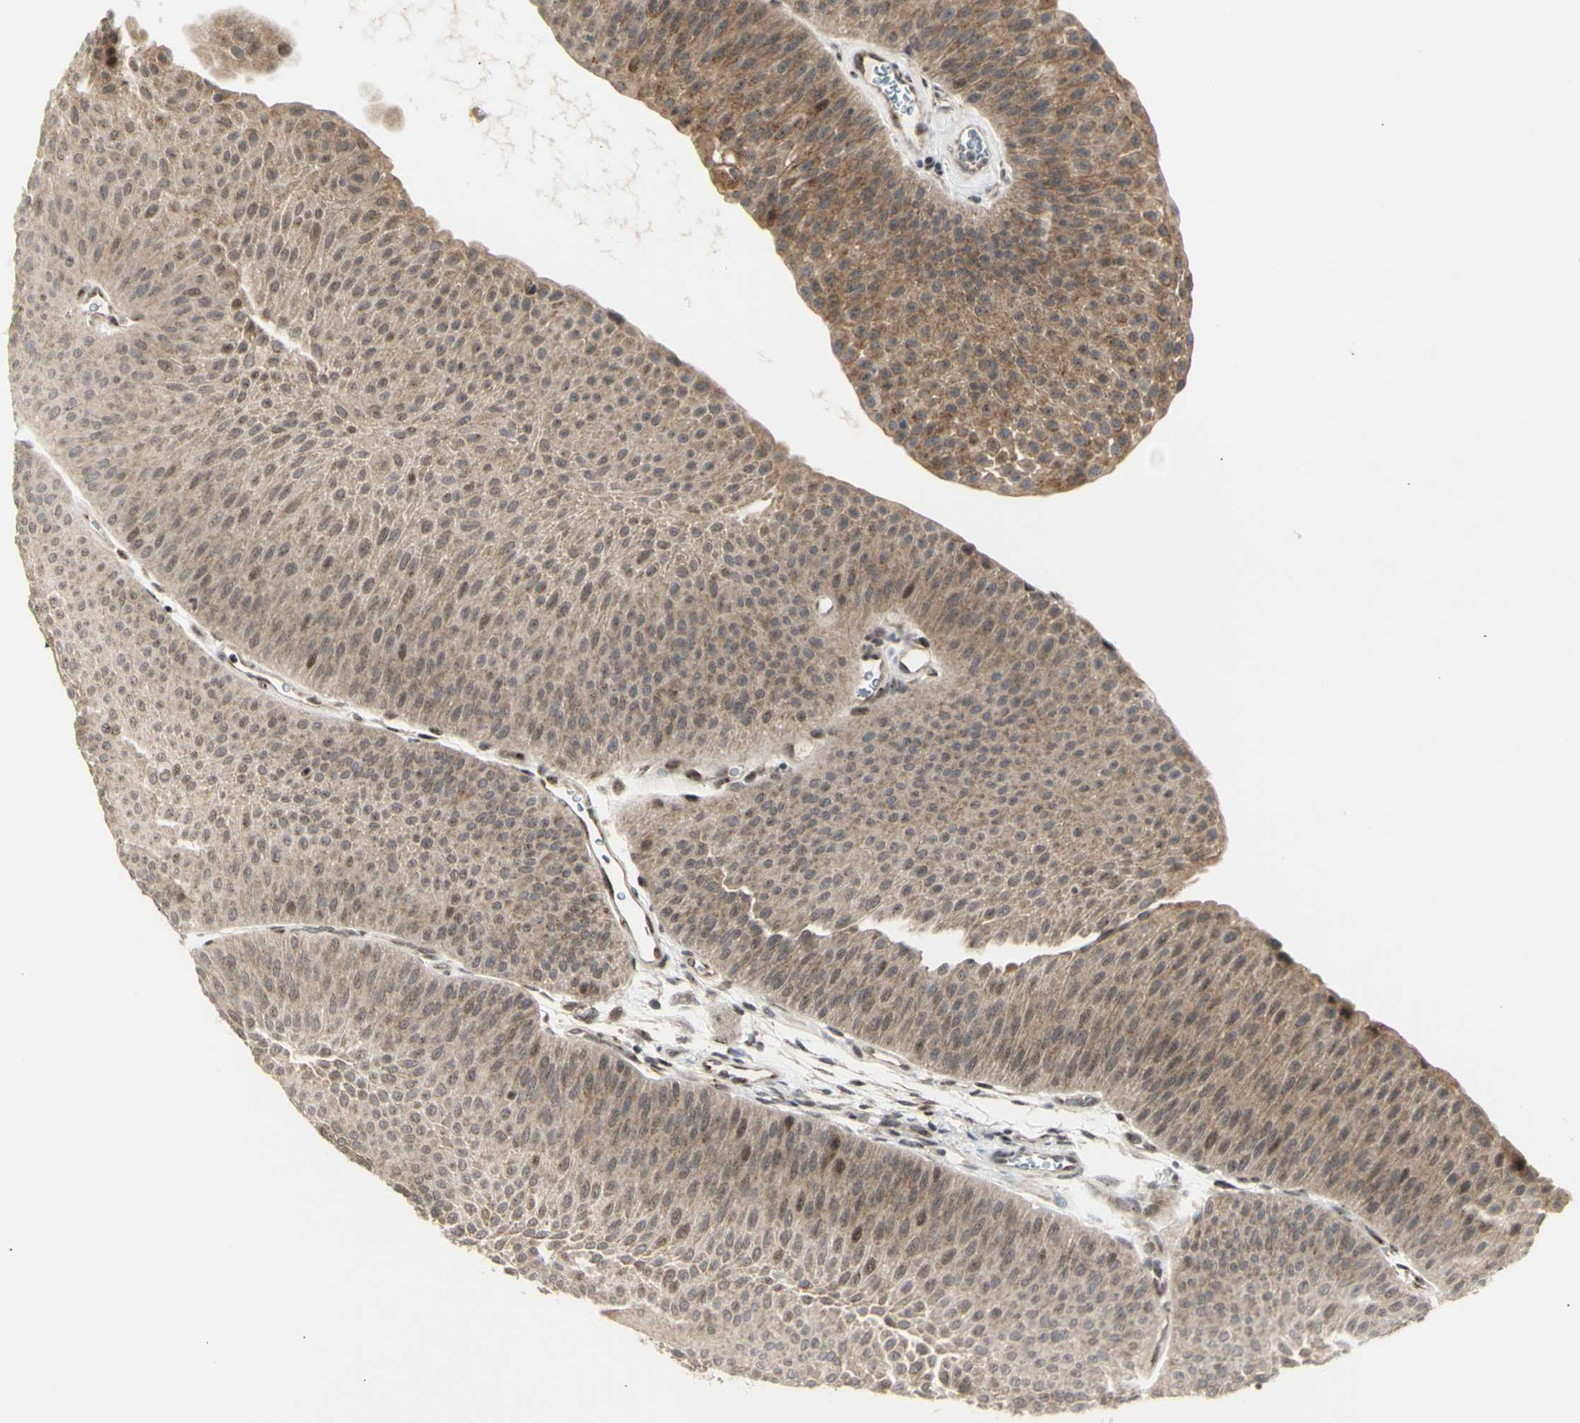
{"staining": {"intensity": "moderate", "quantity": ">75%", "location": "cytoplasmic/membranous"}, "tissue": "urothelial cancer", "cell_type": "Tumor cells", "image_type": "cancer", "snomed": [{"axis": "morphology", "description": "Urothelial carcinoma, Low grade"}, {"axis": "topography", "description": "Urinary bladder"}], "caption": "Immunohistochemical staining of human urothelial carcinoma (low-grade) displays medium levels of moderate cytoplasmic/membranous positivity in approximately >75% of tumor cells.", "gene": "DHRS7B", "patient": {"sex": "female", "age": 60}}